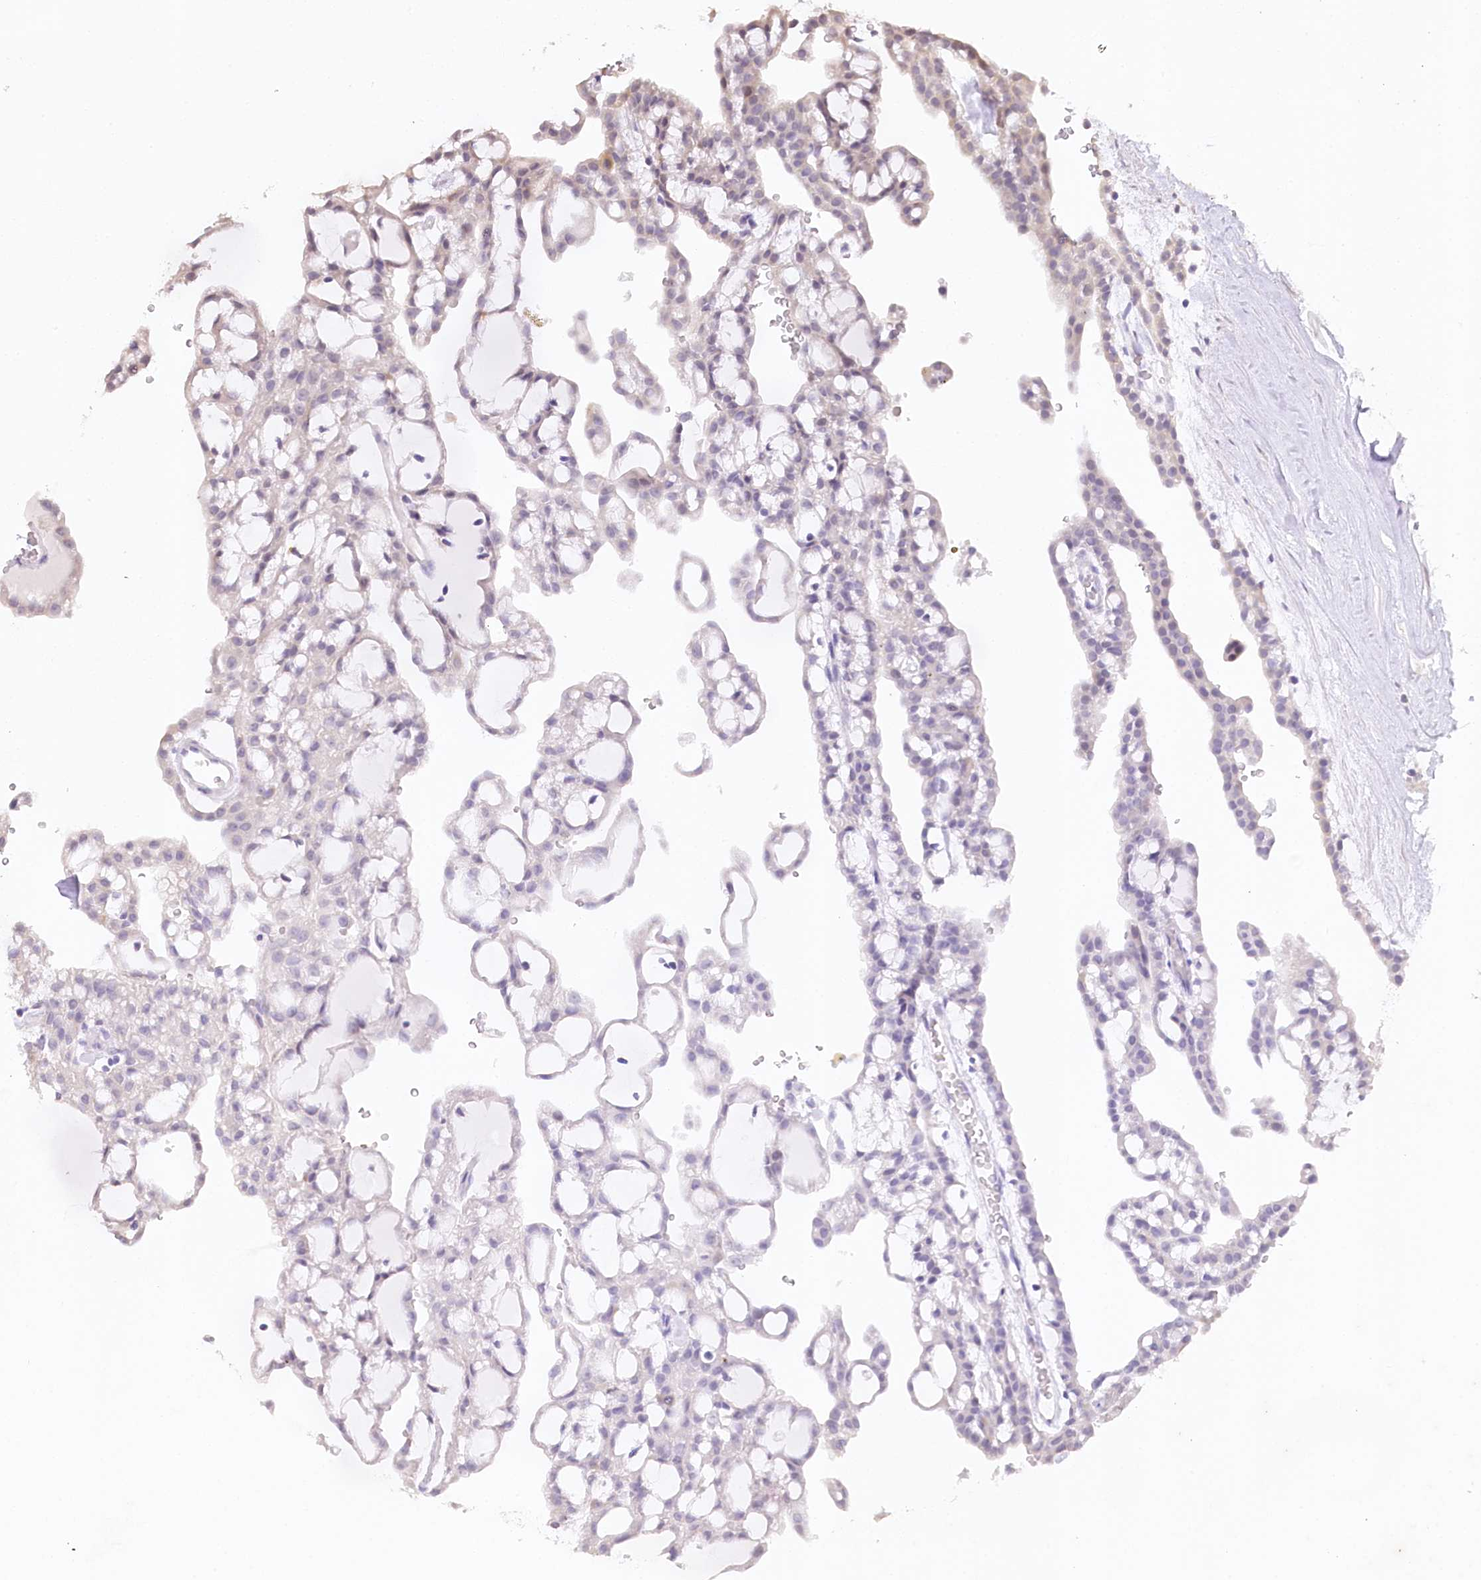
{"staining": {"intensity": "weak", "quantity": "<25%", "location": "cytoplasmic/membranous"}, "tissue": "renal cancer", "cell_type": "Tumor cells", "image_type": "cancer", "snomed": [{"axis": "morphology", "description": "Adenocarcinoma, NOS"}, {"axis": "topography", "description": "Kidney"}], "caption": "Immunohistochemistry of human renal cancer shows no positivity in tumor cells.", "gene": "ZNF226", "patient": {"sex": "male", "age": 63}}